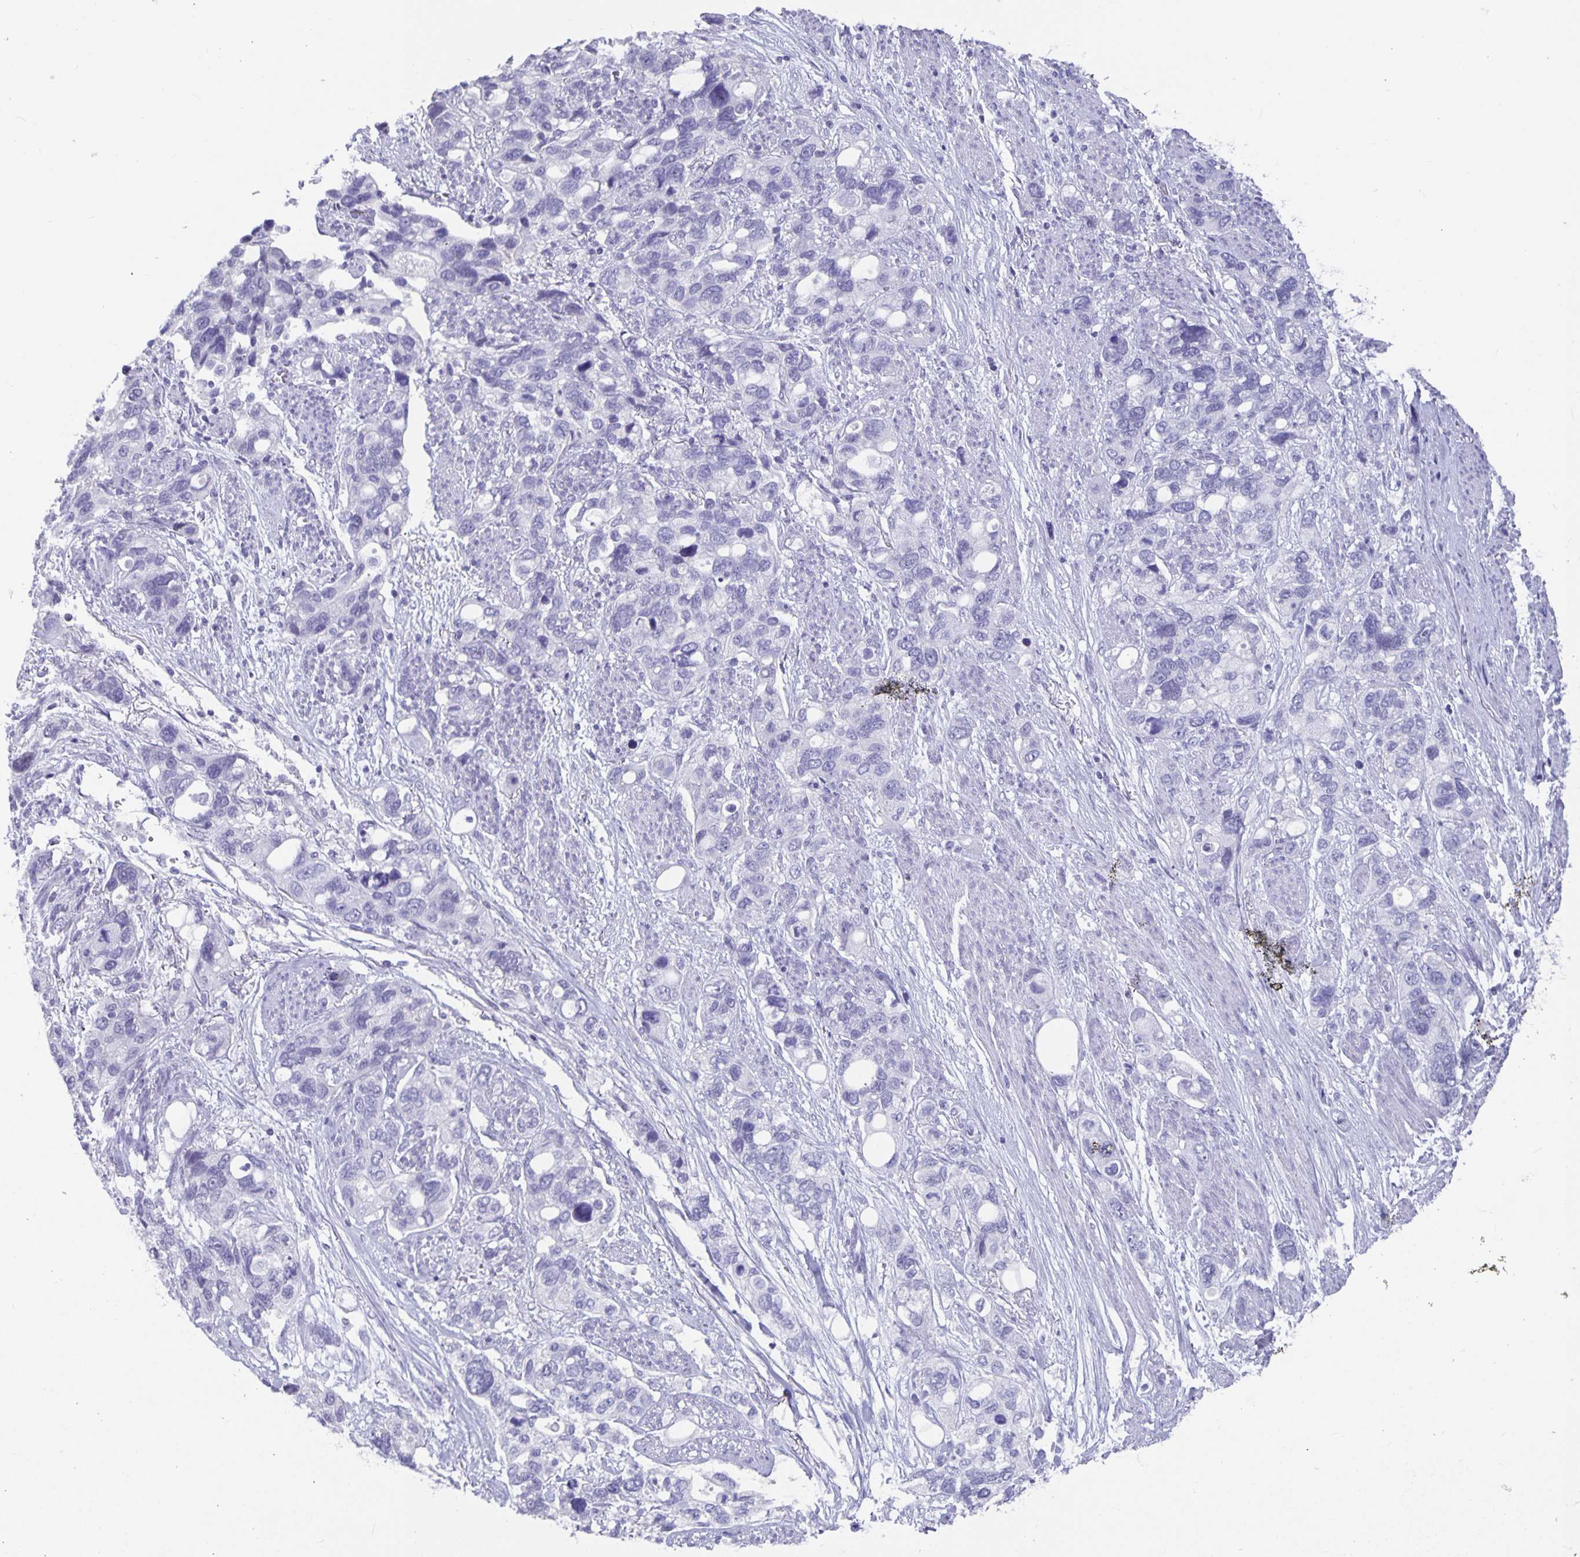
{"staining": {"intensity": "negative", "quantity": "none", "location": "none"}, "tissue": "stomach cancer", "cell_type": "Tumor cells", "image_type": "cancer", "snomed": [{"axis": "morphology", "description": "Adenocarcinoma, NOS"}, {"axis": "topography", "description": "Stomach, upper"}], "caption": "High magnification brightfield microscopy of stomach adenocarcinoma stained with DAB (brown) and counterstained with hematoxylin (blue): tumor cells show no significant expression.", "gene": "OLIG2", "patient": {"sex": "female", "age": 81}}